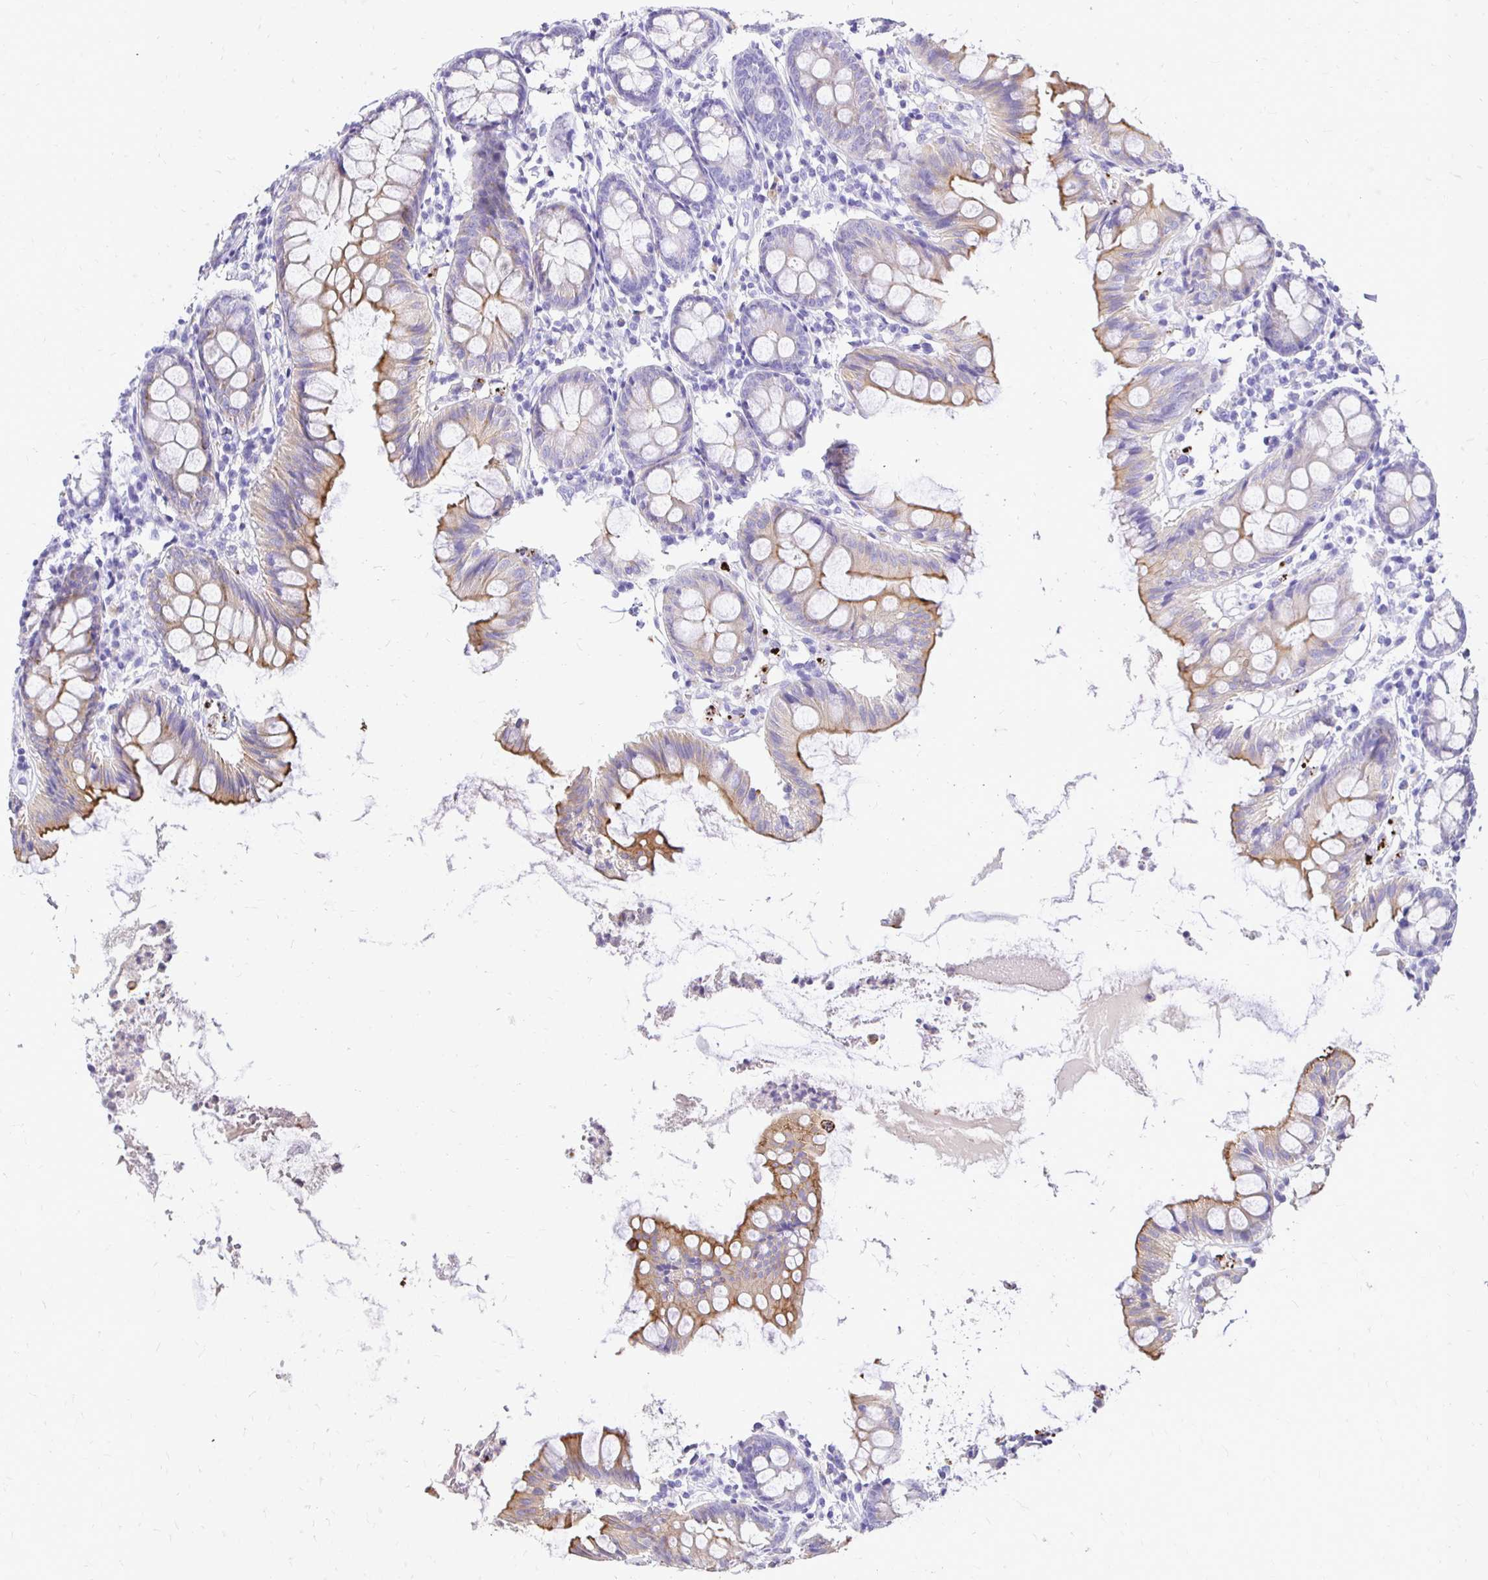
{"staining": {"intensity": "negative", "quantity": "none", "location": "none"}, "tissue": "colon", "cell_type": "Endothelial cells", "image_type": "normal", "snomed": [{"axis": "morphology", "description": "Normal tissue, NOS"}, {"axis": "topography", "description": "Colon"}], "caption": "Immunohistochemical staining of normal human colon shows no significant staining in endothelial cells. (Immunohistochemistry (ihc), brightfield microscopy, high magnification).", "gene": "TAF1D", "patient": {"sex": "female", "age": 84}}